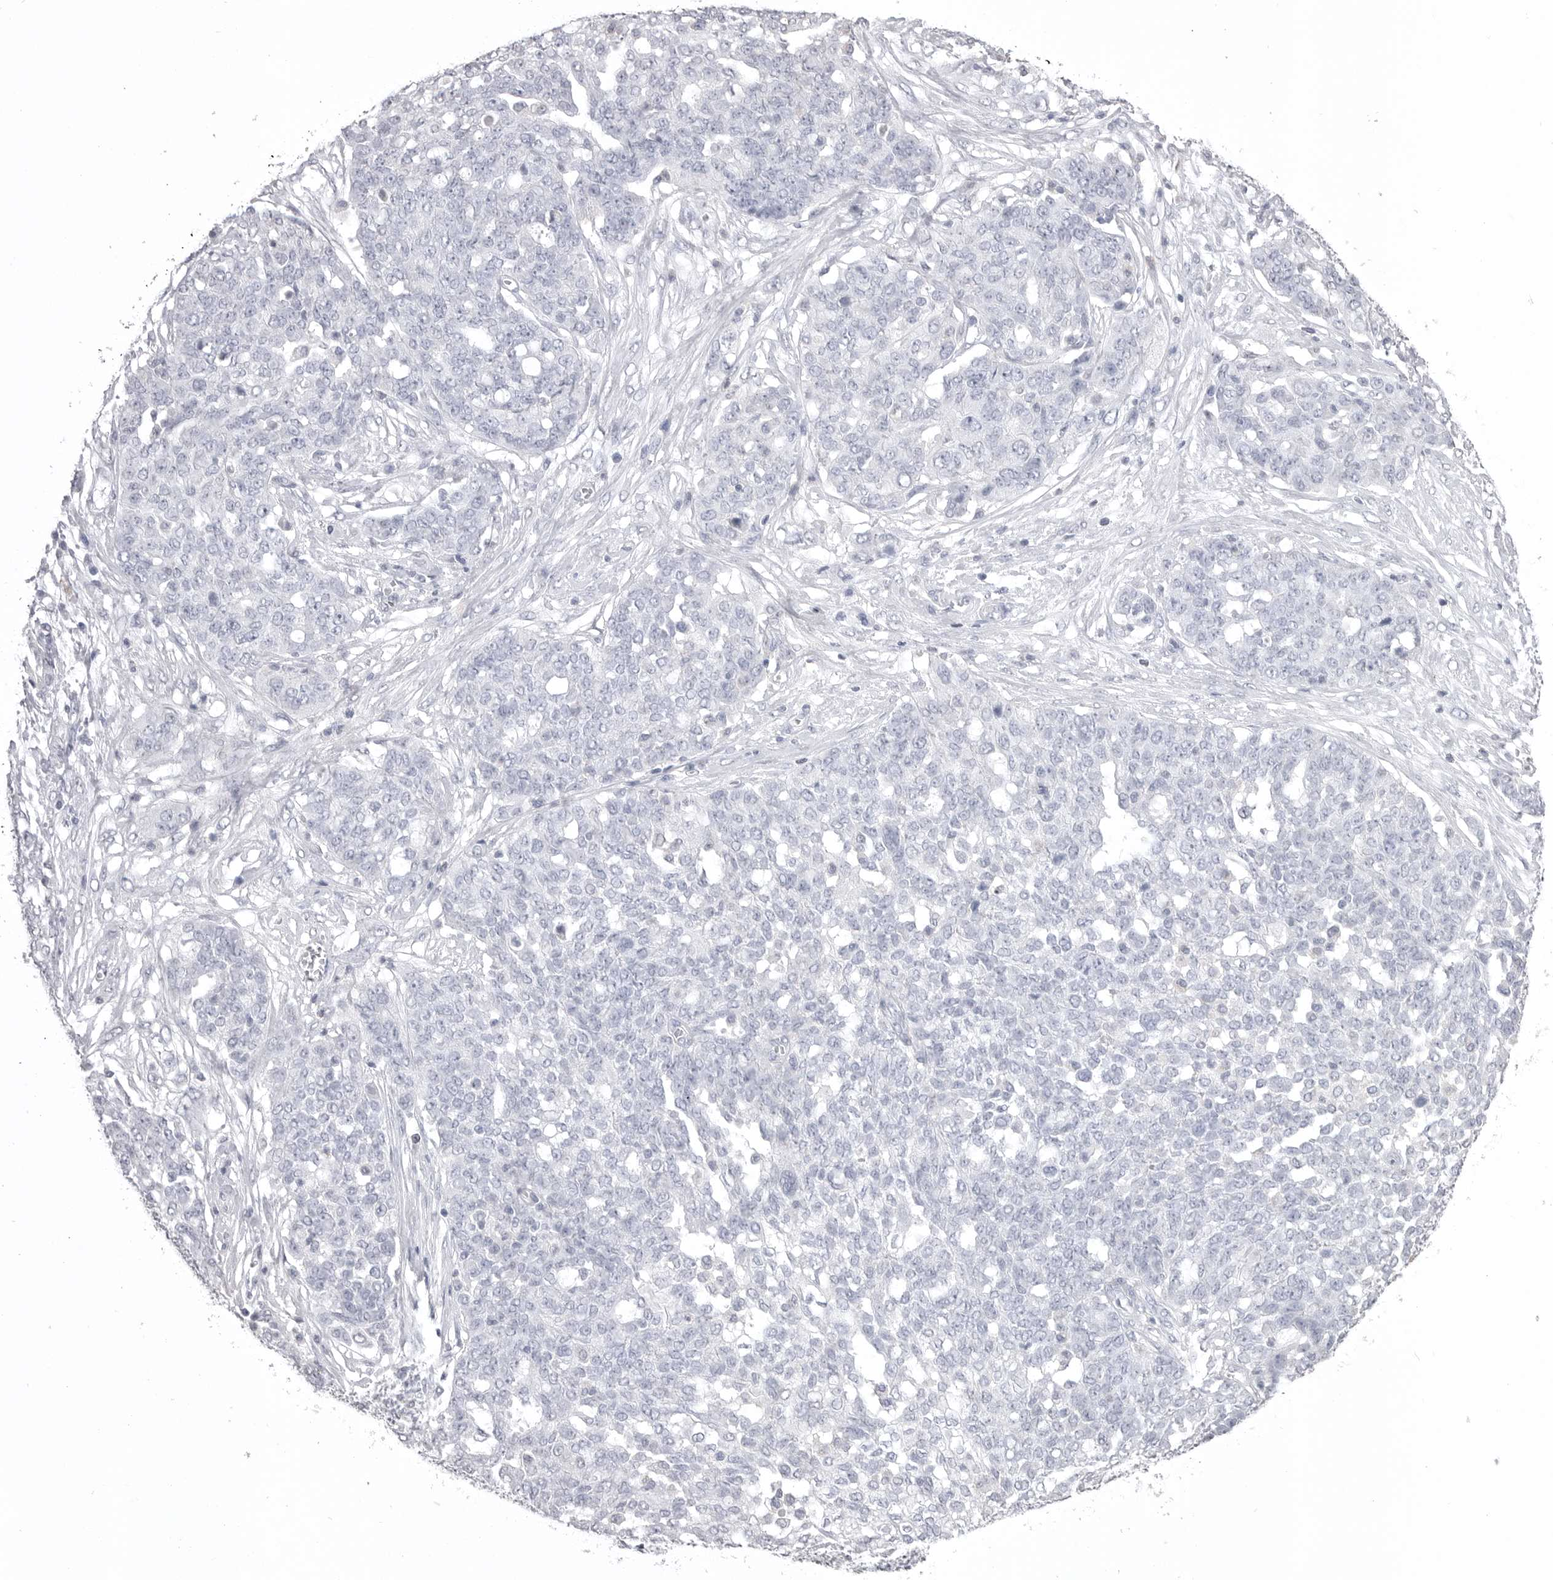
{"staining": {"intensity": "negative", "quantity": "none", "location": "none"}, "tissue": "ovarian cancer", "cell_type": "Tumor cells", "image_type": "cancer", "snomed": [{"axis": "morphology", "description": "Cystadenocarcinoma, serous, NOS"}, {"axis": "topography", "description": "Soft tissue"}, {"axis": "topography", "description": "Ovary"}], "caption": "A high-resolution image shows IHC staining of ovarian cancer (serous cystadenocarcinoma), which displays no significant staining in tumor cells.", "gene": "ICAM5", "patient": {"sex": "female", "age": 57}}